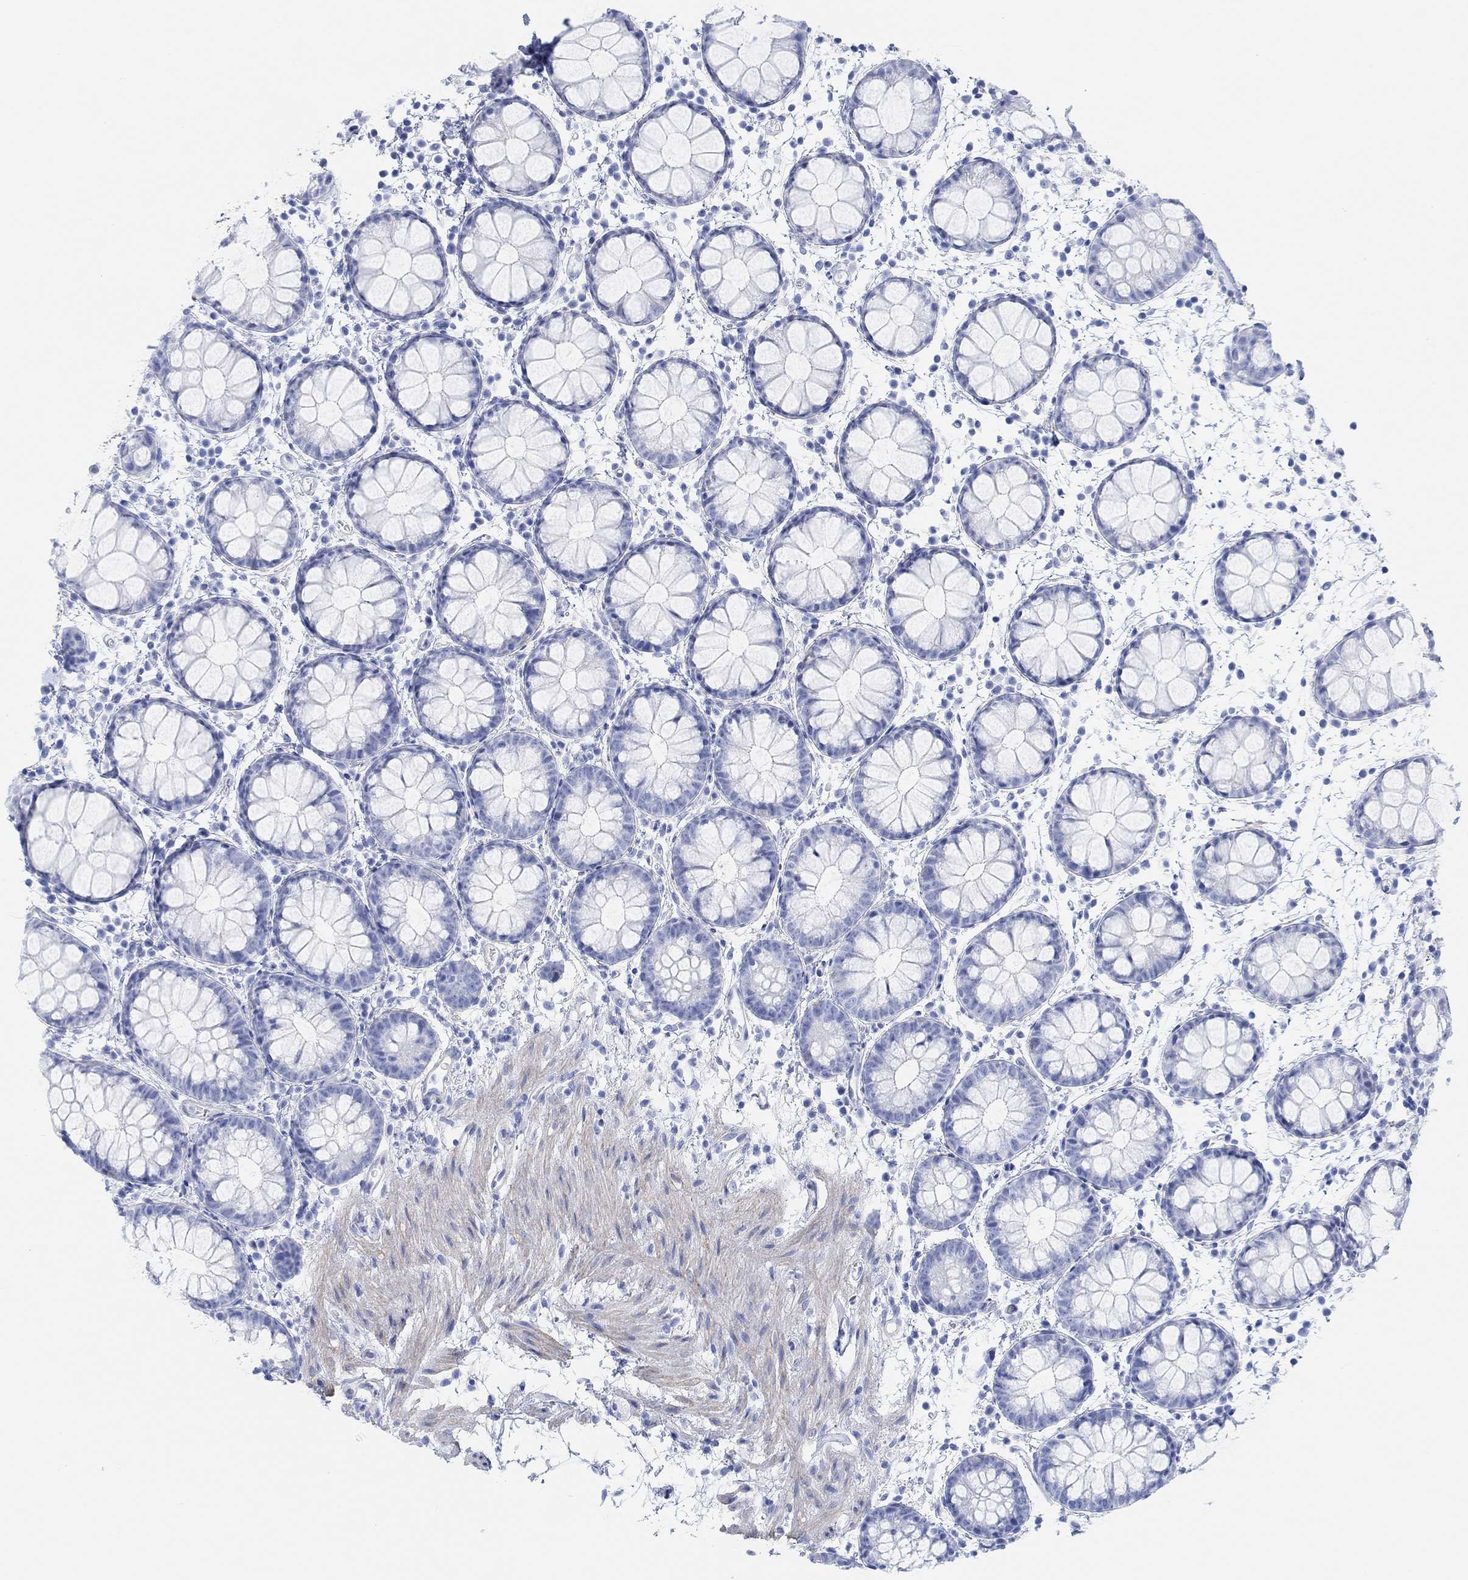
{"staining": {"intensity": "negative", "quantity": "none", "location": "none"}, "tissue": "rectum", "cell_type": "Glandular cells", "image_type": "normal", "snomed": [{"axis": "morphology", "description": "Normal tissue, NOS"}, {"axis": "topography", "description": "Rectum"}], "caption": "Rectum was stained to show a protein in brown. There is no significant expression in glandular cells. (Stains: DAB (3,3'-diaminobenzidine) immunohistochemistry with hematoxylin counter stain, Microscopy: brightfield microscopy at high magnification).", "gene": "ANKRD33", "patient": {"sex": "male", "age": 57}}